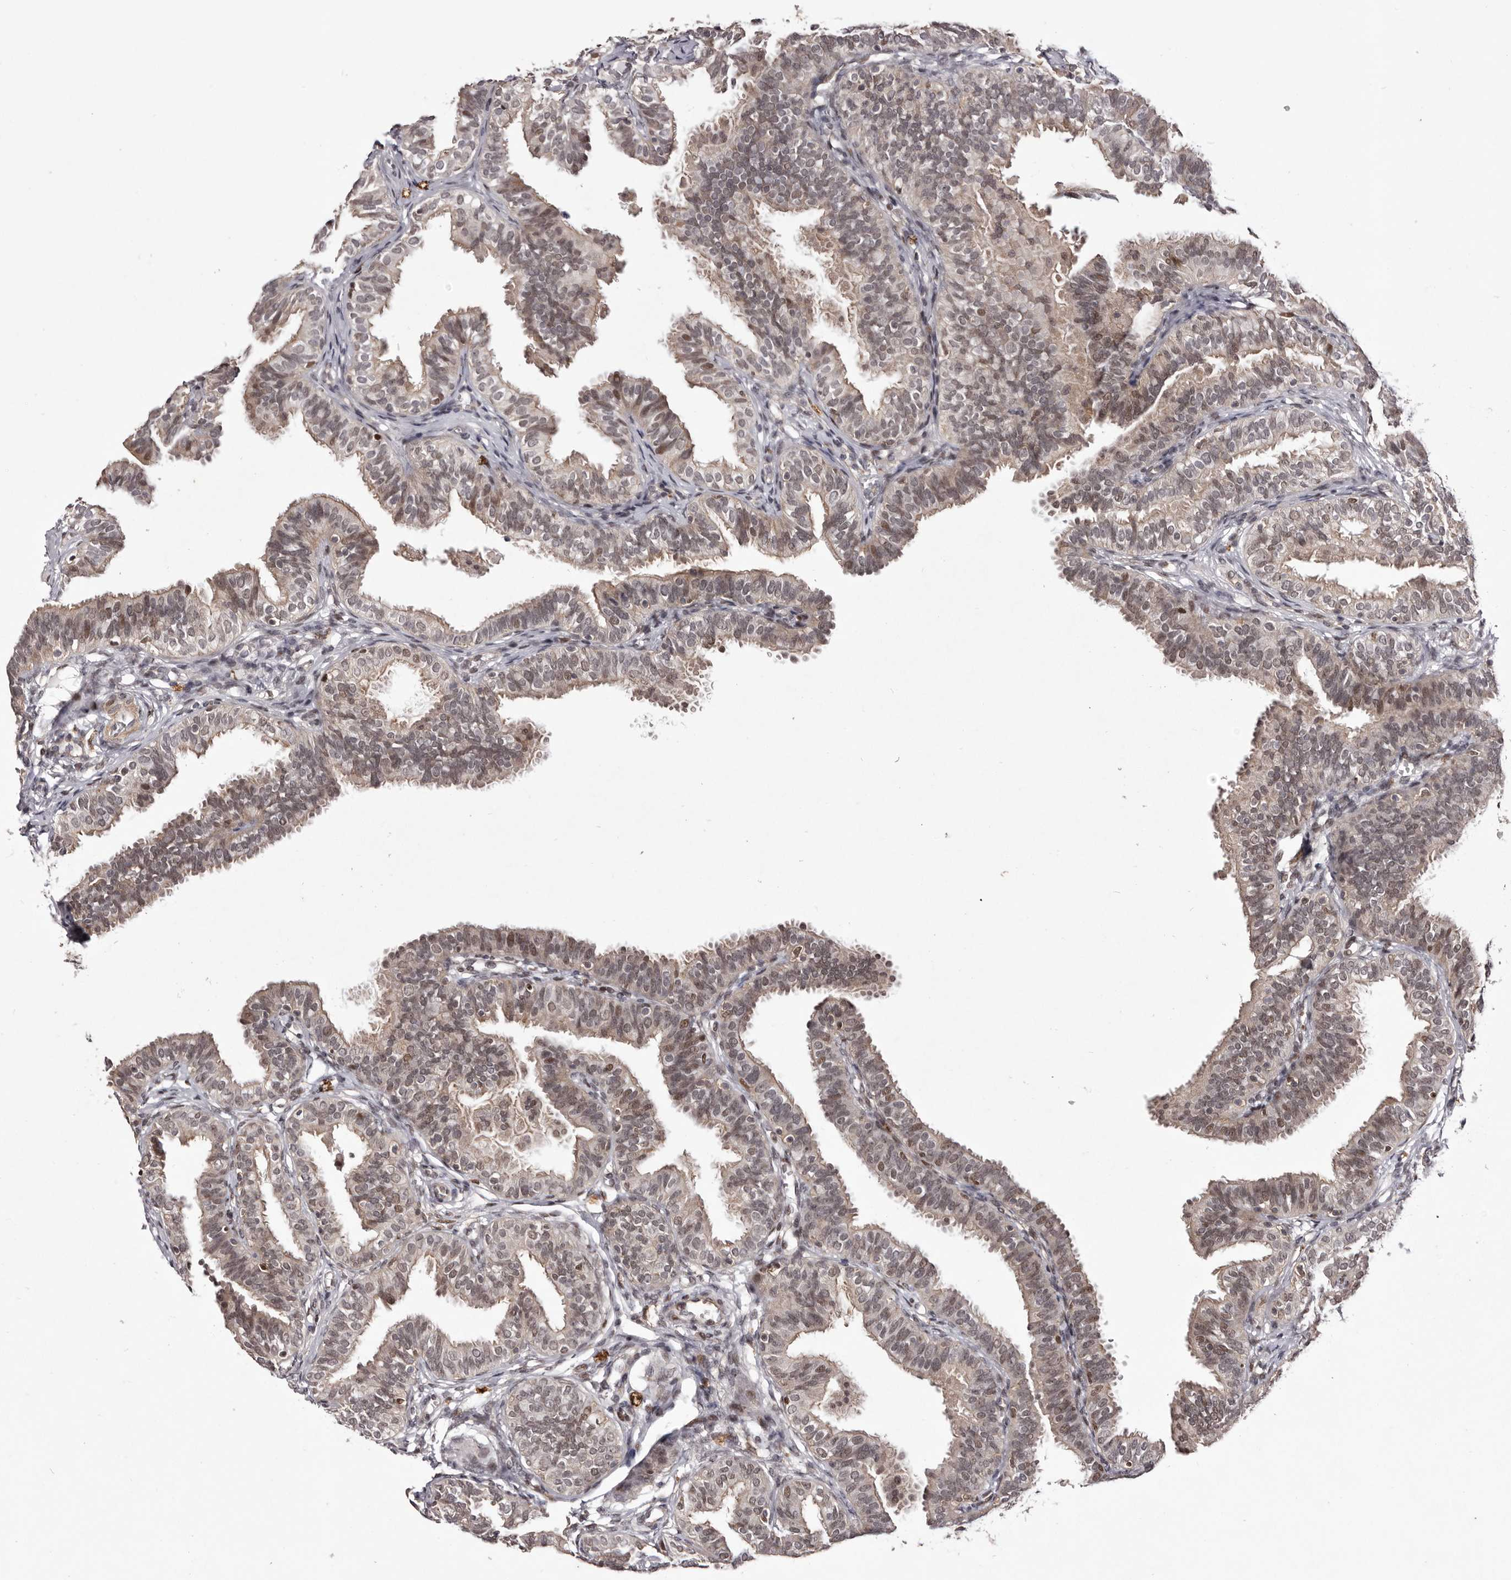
{"staining": {"intensity": "weak", "quantity": "25%-75%", "location": "cytoplasmic/membranous,nuclear"}, "tissue": "fallopian tube", "cell_type": "Glandular cells", "image_type": "normal", "snomed": [{"axis": "morphology", "description": "Normal tissue, NOS"}, {"axis": "topography", "description": "Fallopian tube"}], "caption": "Fallopian tube stained with a brown dye reveals weak cytoplasmic/membranous,nuclear positive positivity in approximately 25%-75% of glandular cells.", "gene": "FBXO5", "patient": {"sex": "female", "age": 35}}